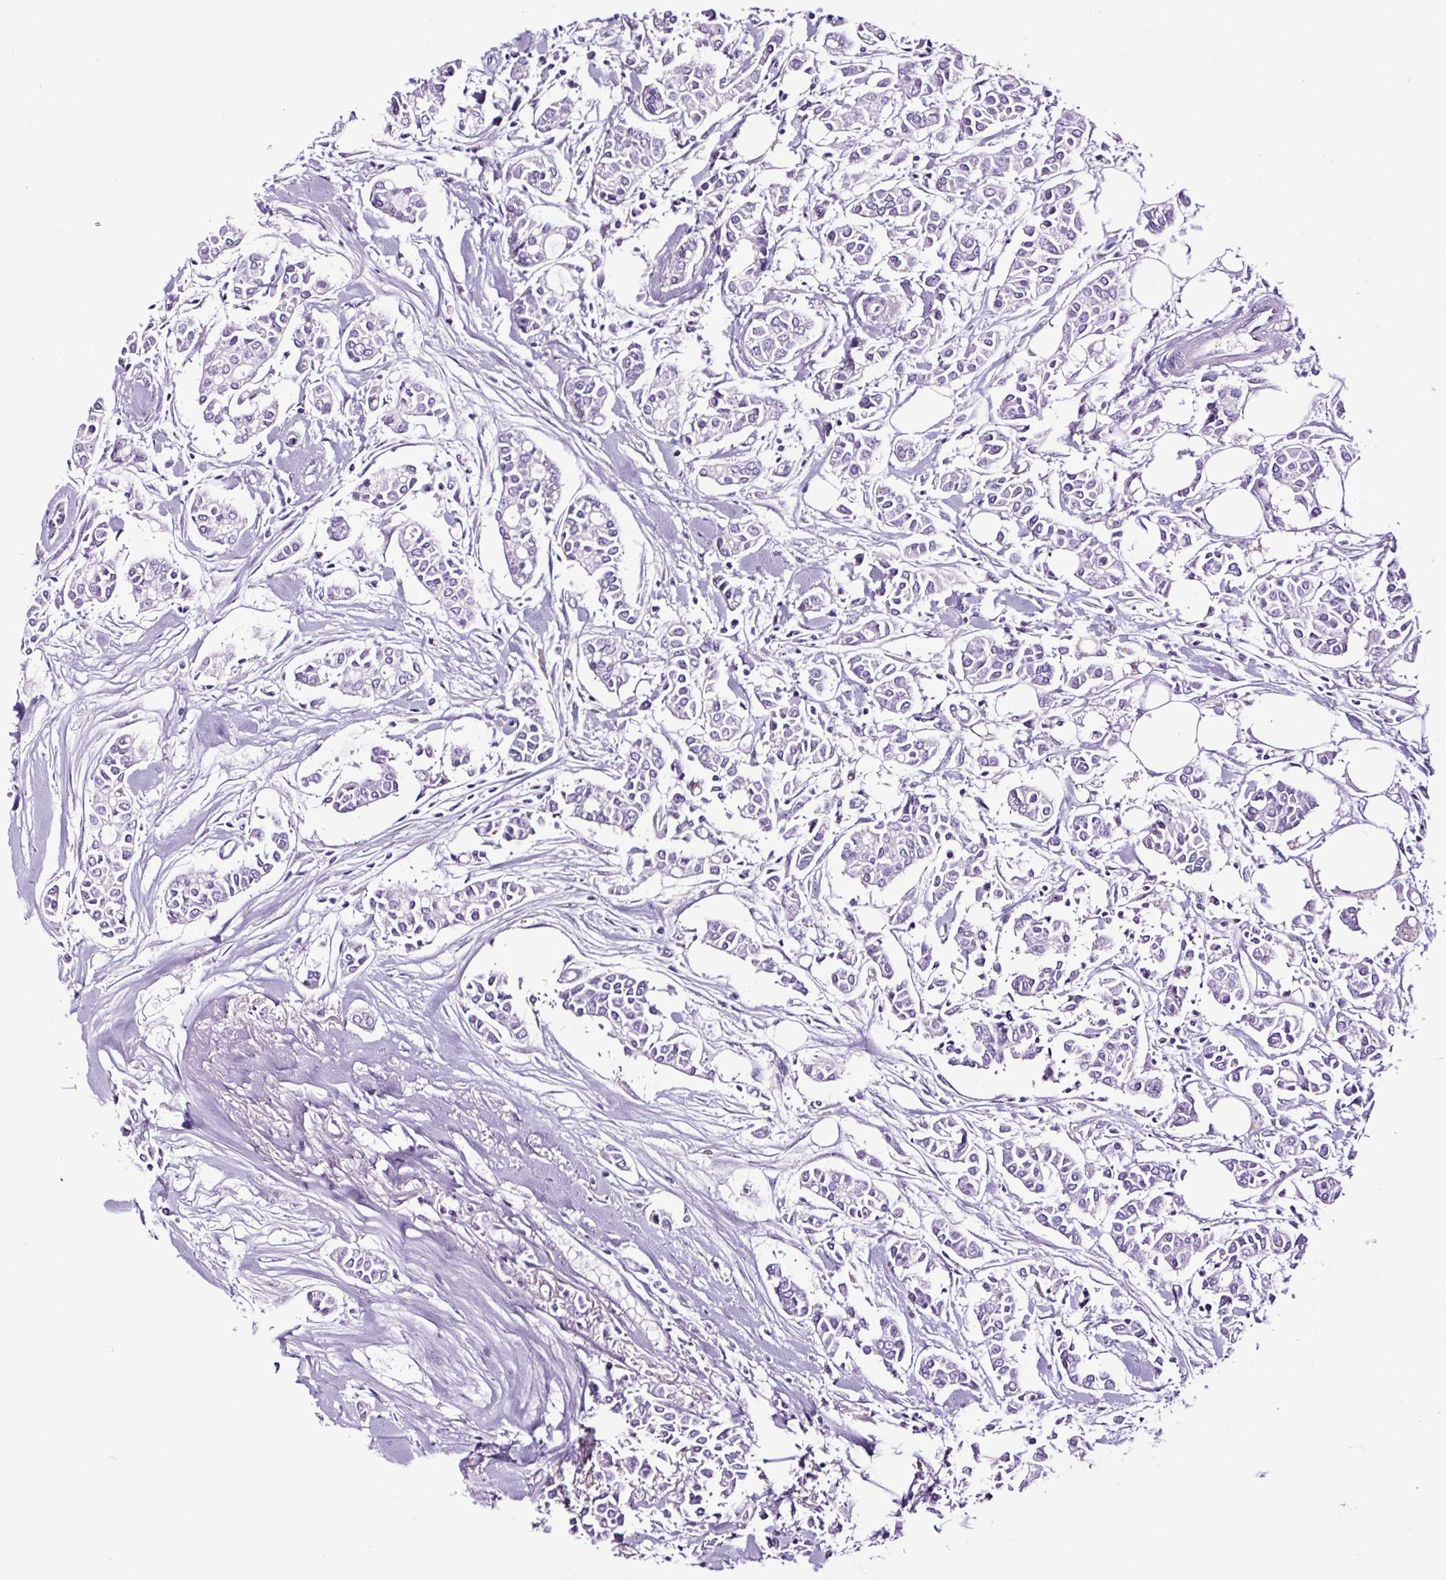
{"staining": {"intensity": "negative", "quantity": "none", "location": "none"}, "tissue": "breast cancer", "cell_type": "Tumor cells", "image_type": "cancer", "snomed": [{"axis": "morphology", "description": "Duct carcinoma"}, {"axis": "topography", "description": "Breast"}], "caption": "DAB (3,3'-diaminobenzidine) immunohistochemical staining of human breast cancer demonstrates no significant staining in tumor cells.", "gene": "FBXL7", "patient": {"sex": "female", "age": 84}}